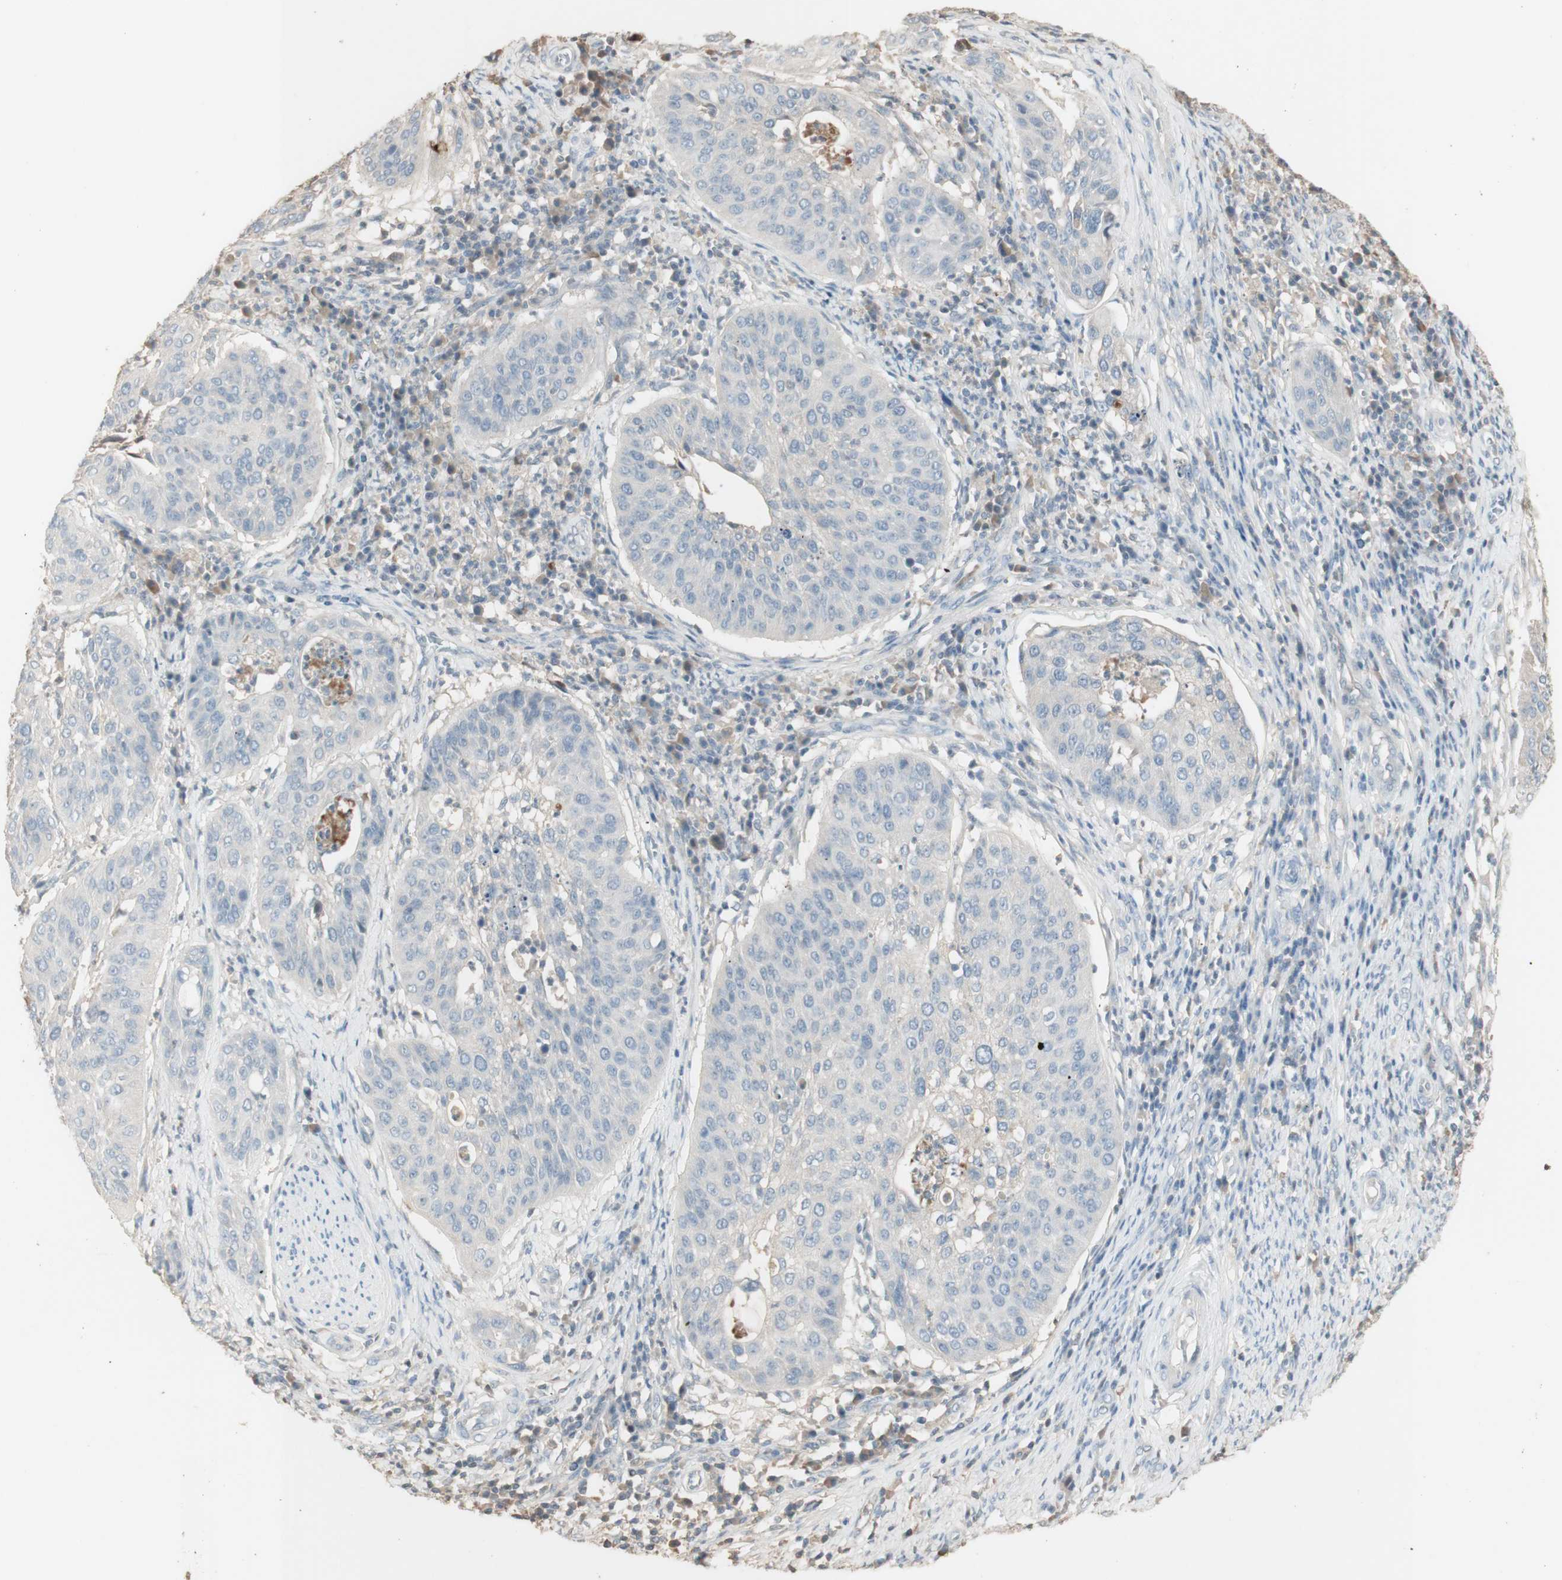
{"staining": {"intensity": "negative", "quantity": "none", "location": "none"}, "tissue": "cervical cancer", "cell_type": "Tumor cells", "image_type": "cancer", "snomed": [{"axis": "morphology", "description": "Normal tissue, NOS"}, {"axis": "morphology", "description": "Squamous cell carcinoma, NOS"}, {"axis": "topography", "description": "Cervix"}], "caption": "Tumor cells are negative for brown protein staining in cervical cancer.", "gene": "IFNG", "patient": {"sex": "female", "age": 39}}